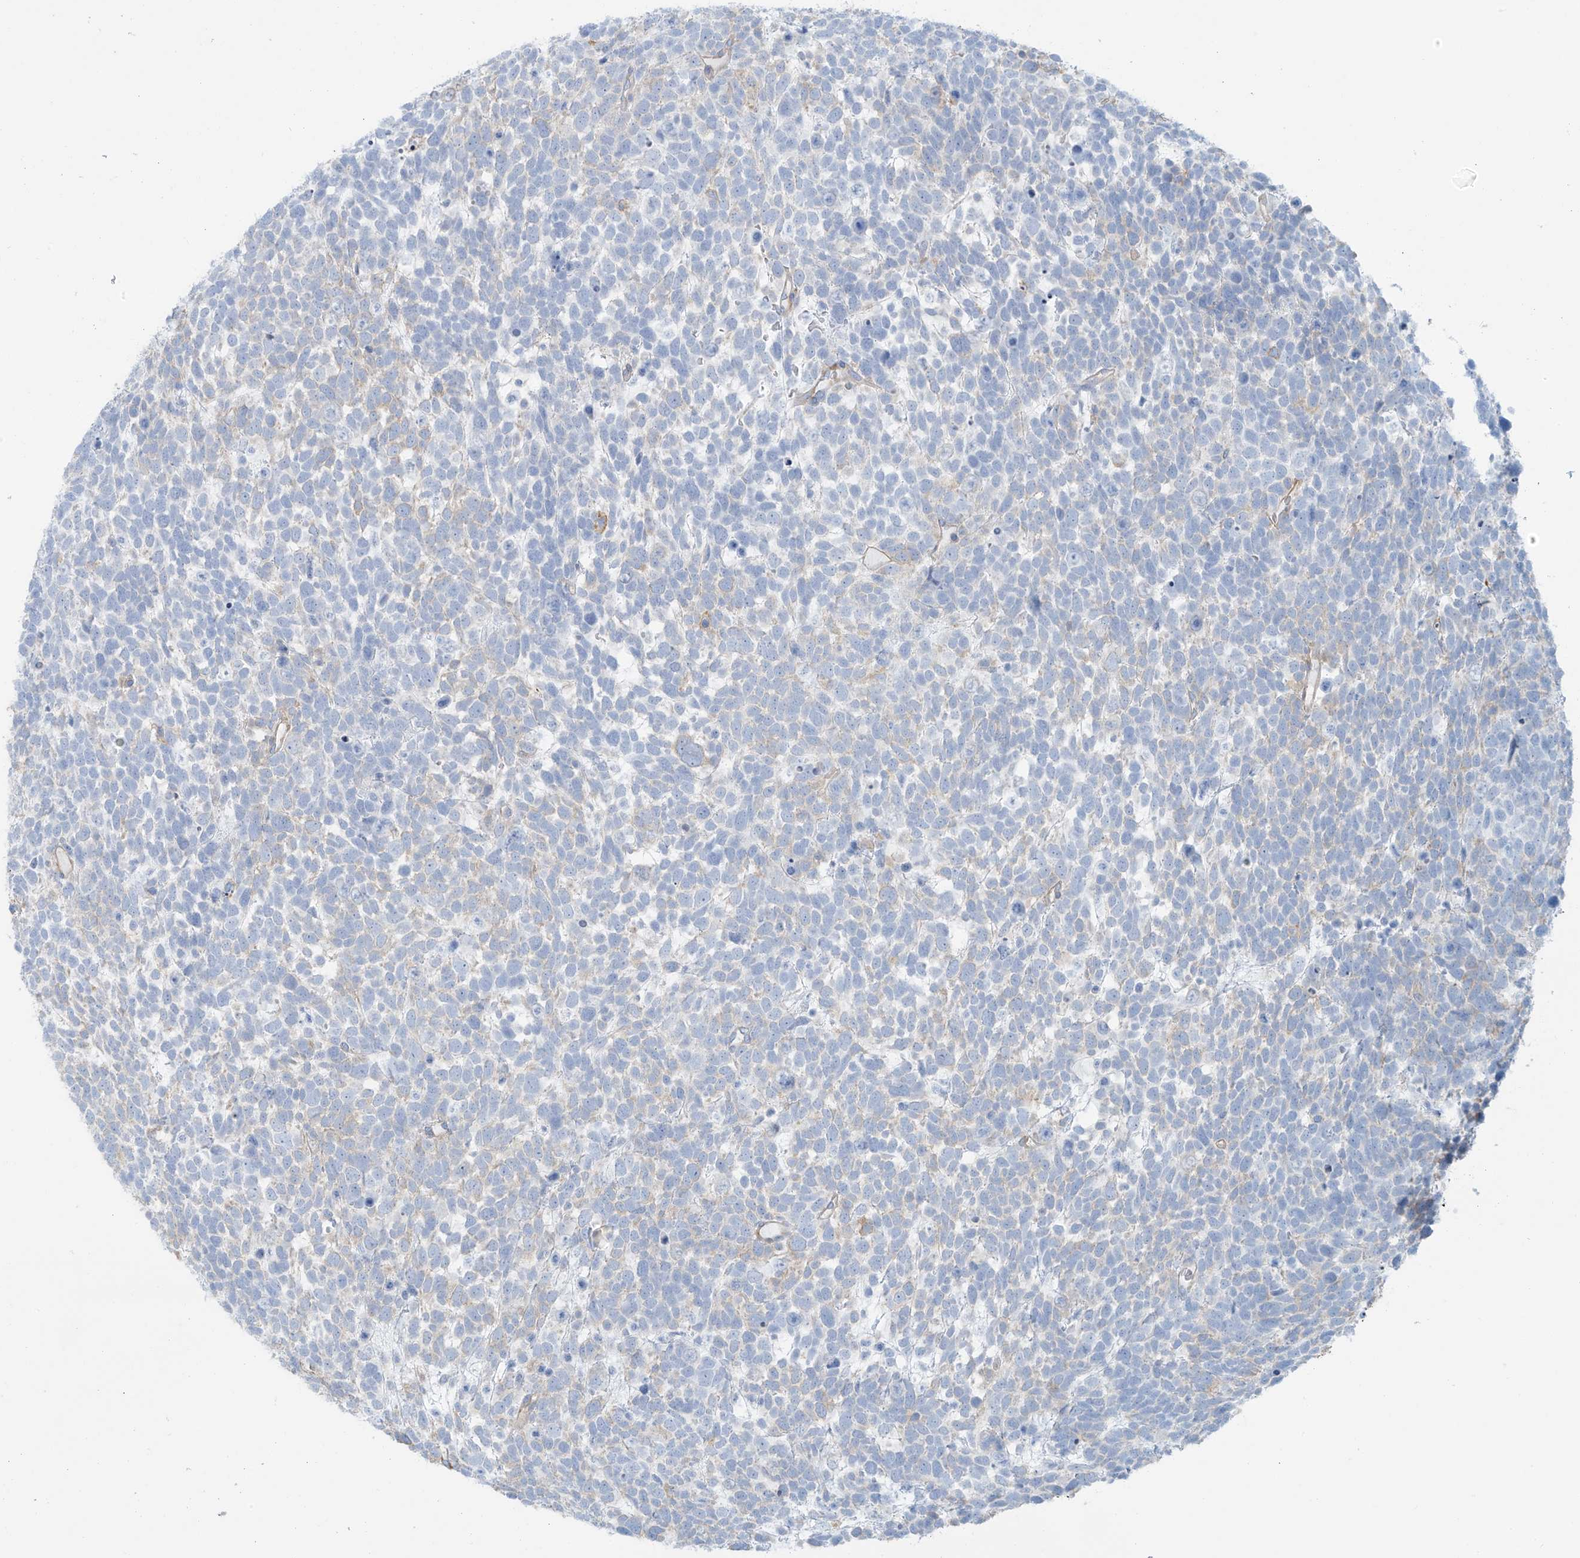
{"staining": {"intensity": "negative", "quantity": "none", "location": "none"}, "tissue": "urothelial cancer", "cell_type": "Tumor cells", "image_type": "cancer", "snomed": [{"axis": "morphology", "description": "Urothelial carcinoma, High grade"}, {"axis": "topography", "description": "Urinary bladder"}], "caption": "Histopathology image shows no protein expression in tumor cells of urothelial carcinoma (high-grade) tissue.", "gene": "ZNF846", "patient": {"sex": "female", "age": 82}}